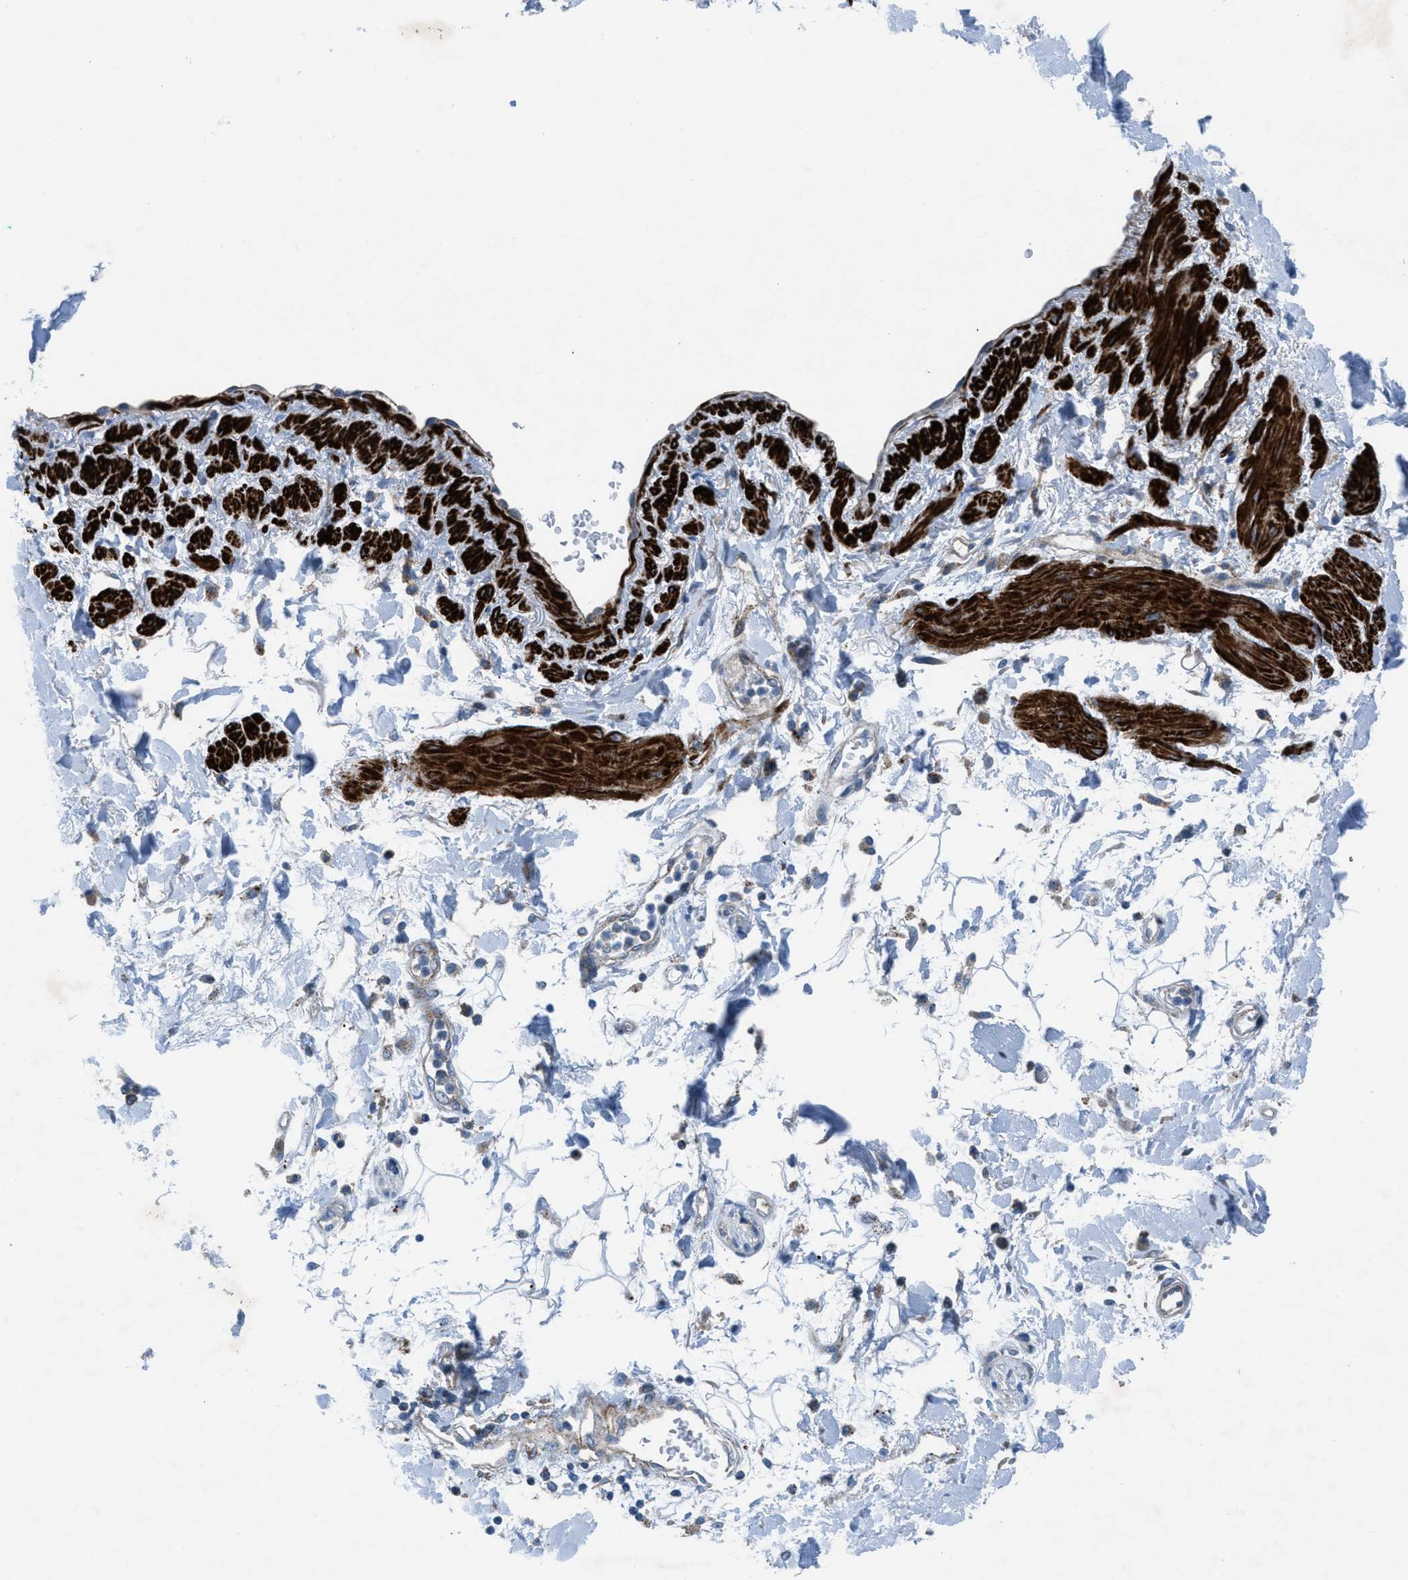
{"staining": {"intensity": "negative", "quantity": "none", "location": "none"}, "tissue": "adipose tissue", "cell_type": "Adipocytes", "image_type": "normal", "snomed": [{"axis": "morphology", "description": "Normal tissue, NOS"}, {"axis": "morphology", "description": "Adenocarcinoma, NOS"}, {"axis": "topography", "description": "Duodenum"}, {"axis": "topography", "description": "Peripheral nerve tissue"}], "caption": "A high-resolution micrograph shows immunohistochemistry staining of unremarkable adipose tissue, which shows no significant expression in adipocytes. (IHC, brightfield microscopy, high magnification).", "gene": "MFSD13A", "patient": {"sex": "female", "age": 60}}